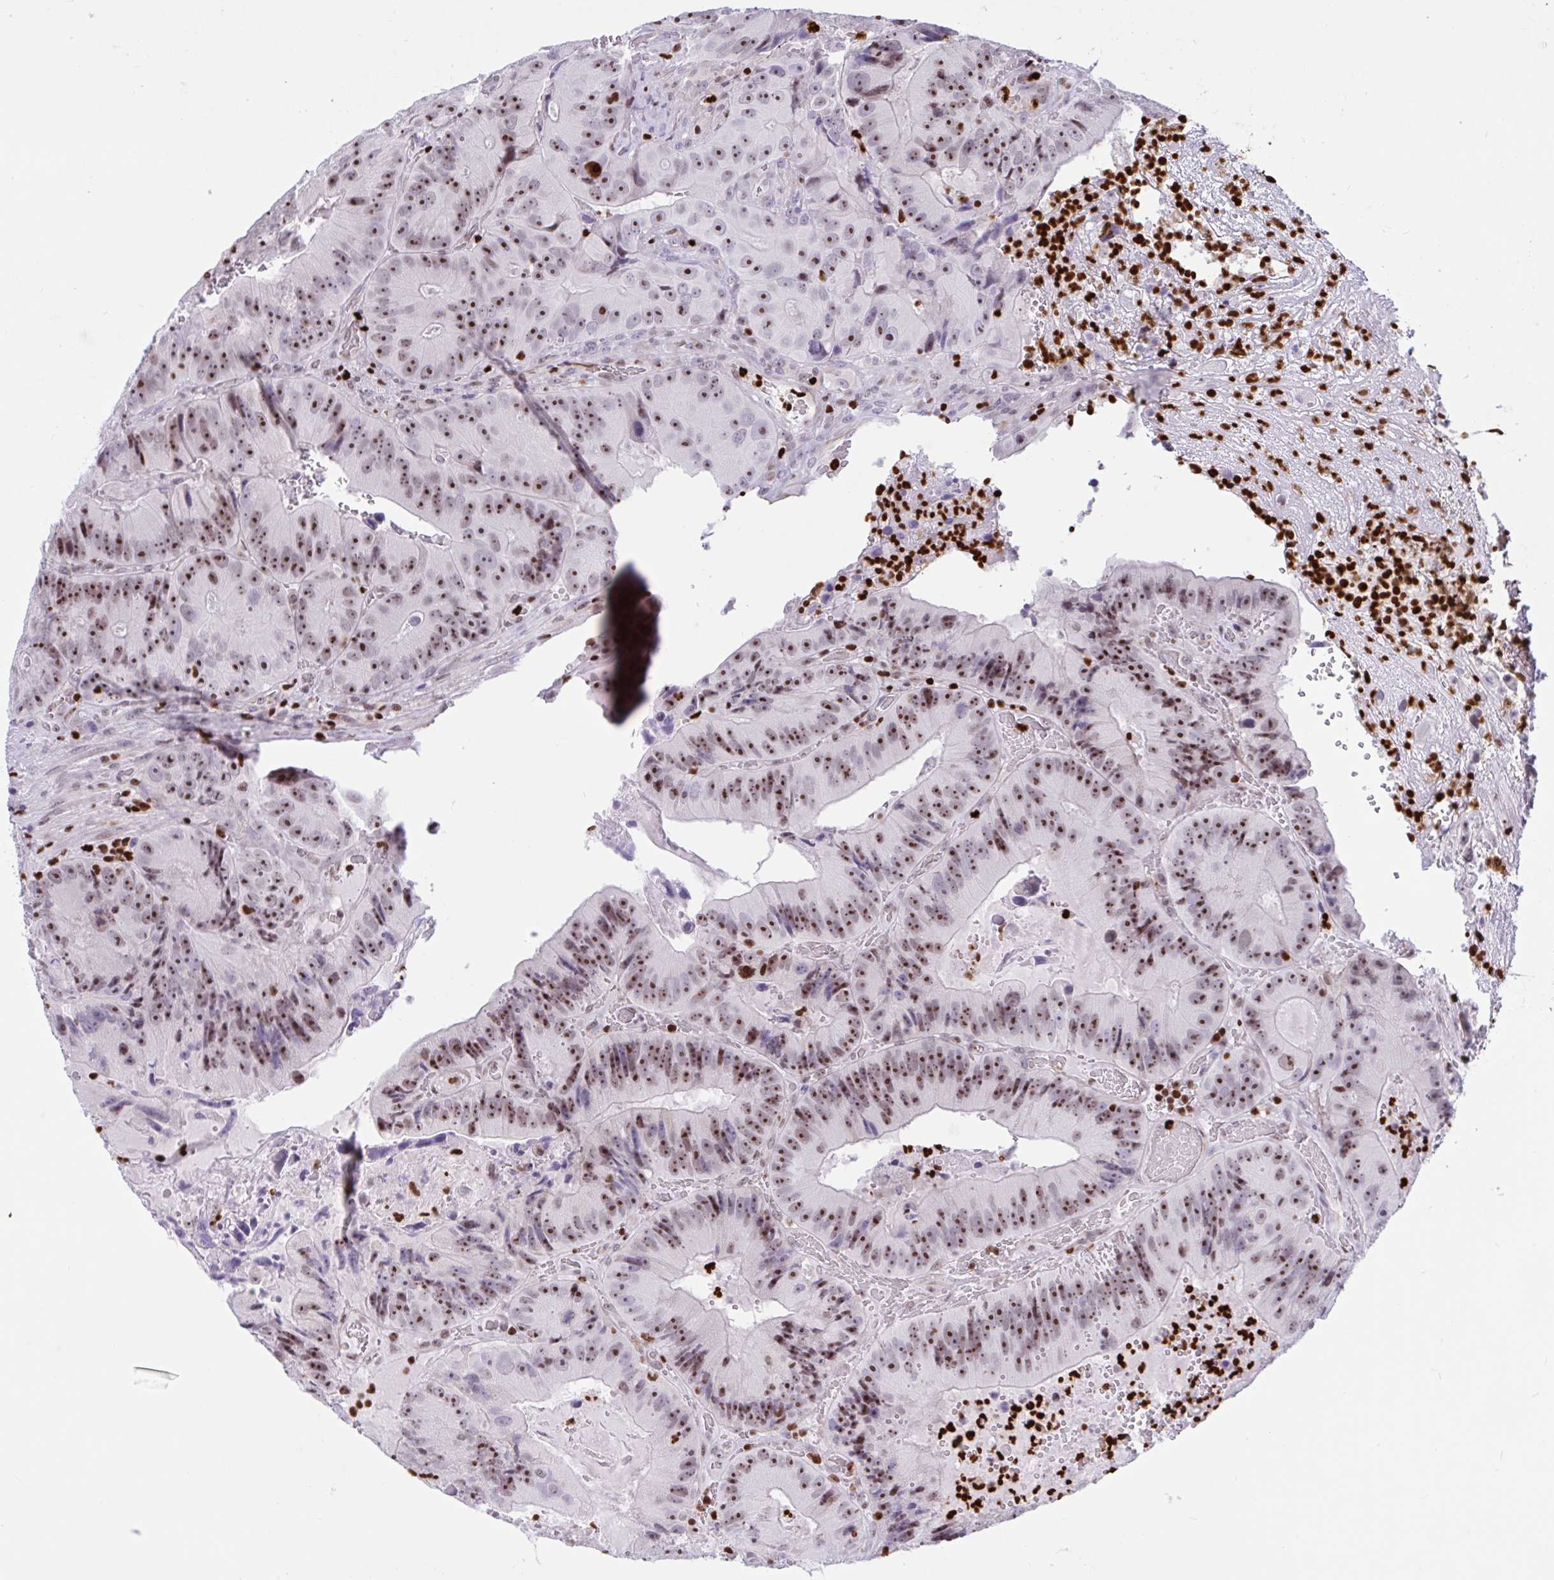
{"staining": {"intensity": "strong", "quantity": "25%-75%", "location": "nuclear"}, "tissue": "colorectal cancer", "cell_type": "Tumor cells", "image_type": "cancer", "snomed": [{"axis": "morphology", "description": "Adenocarcinoma, NOS"}, {"axis": "topography", "description": "Colon"}], "caption": "Tumor cells demonstrate high levels of strong nuclear expression in approximately 25%-75% of cells in adenocarcinoma (colorectal).", "gene": "HMGB2", "patient": {"sex": "female", "age": 86}}